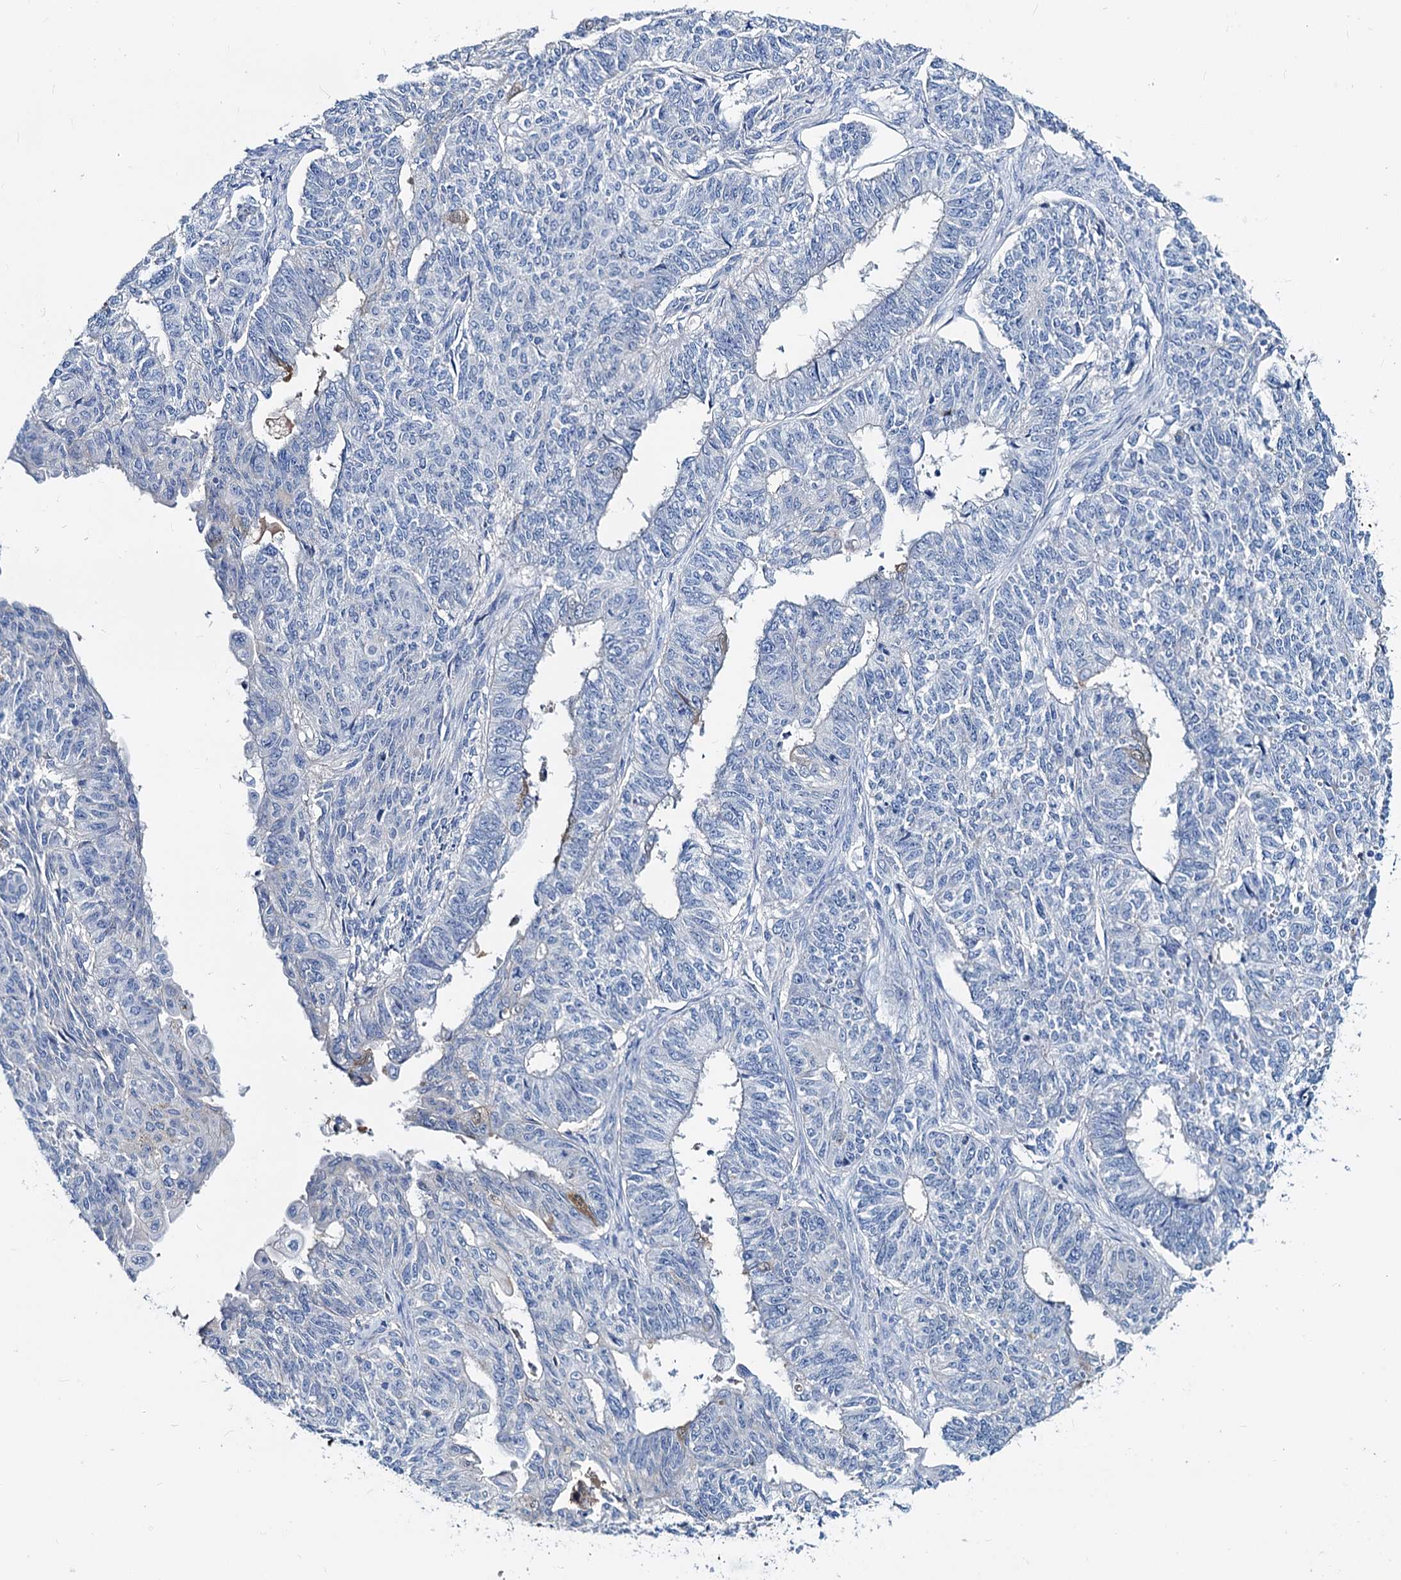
{"staining": {"intensity": "negative", "quantity": "none", "location": "none"}, "tissue": "endometrial cancer", "cell_type": "Tumor cells", "image_type": "cancer", "snomed": [{"axis": "morphology", "description": "Adenocarcinoma, NOS"}, {"axis": "topography", "description": "Endometrium"}], "caption": "Photomicrograph shows no protein staining in tumor cells of adenocarcinoma (endometrial) tissue.", "gene": "DYDC2", "patient": {"sex": "female", "age": 32}}